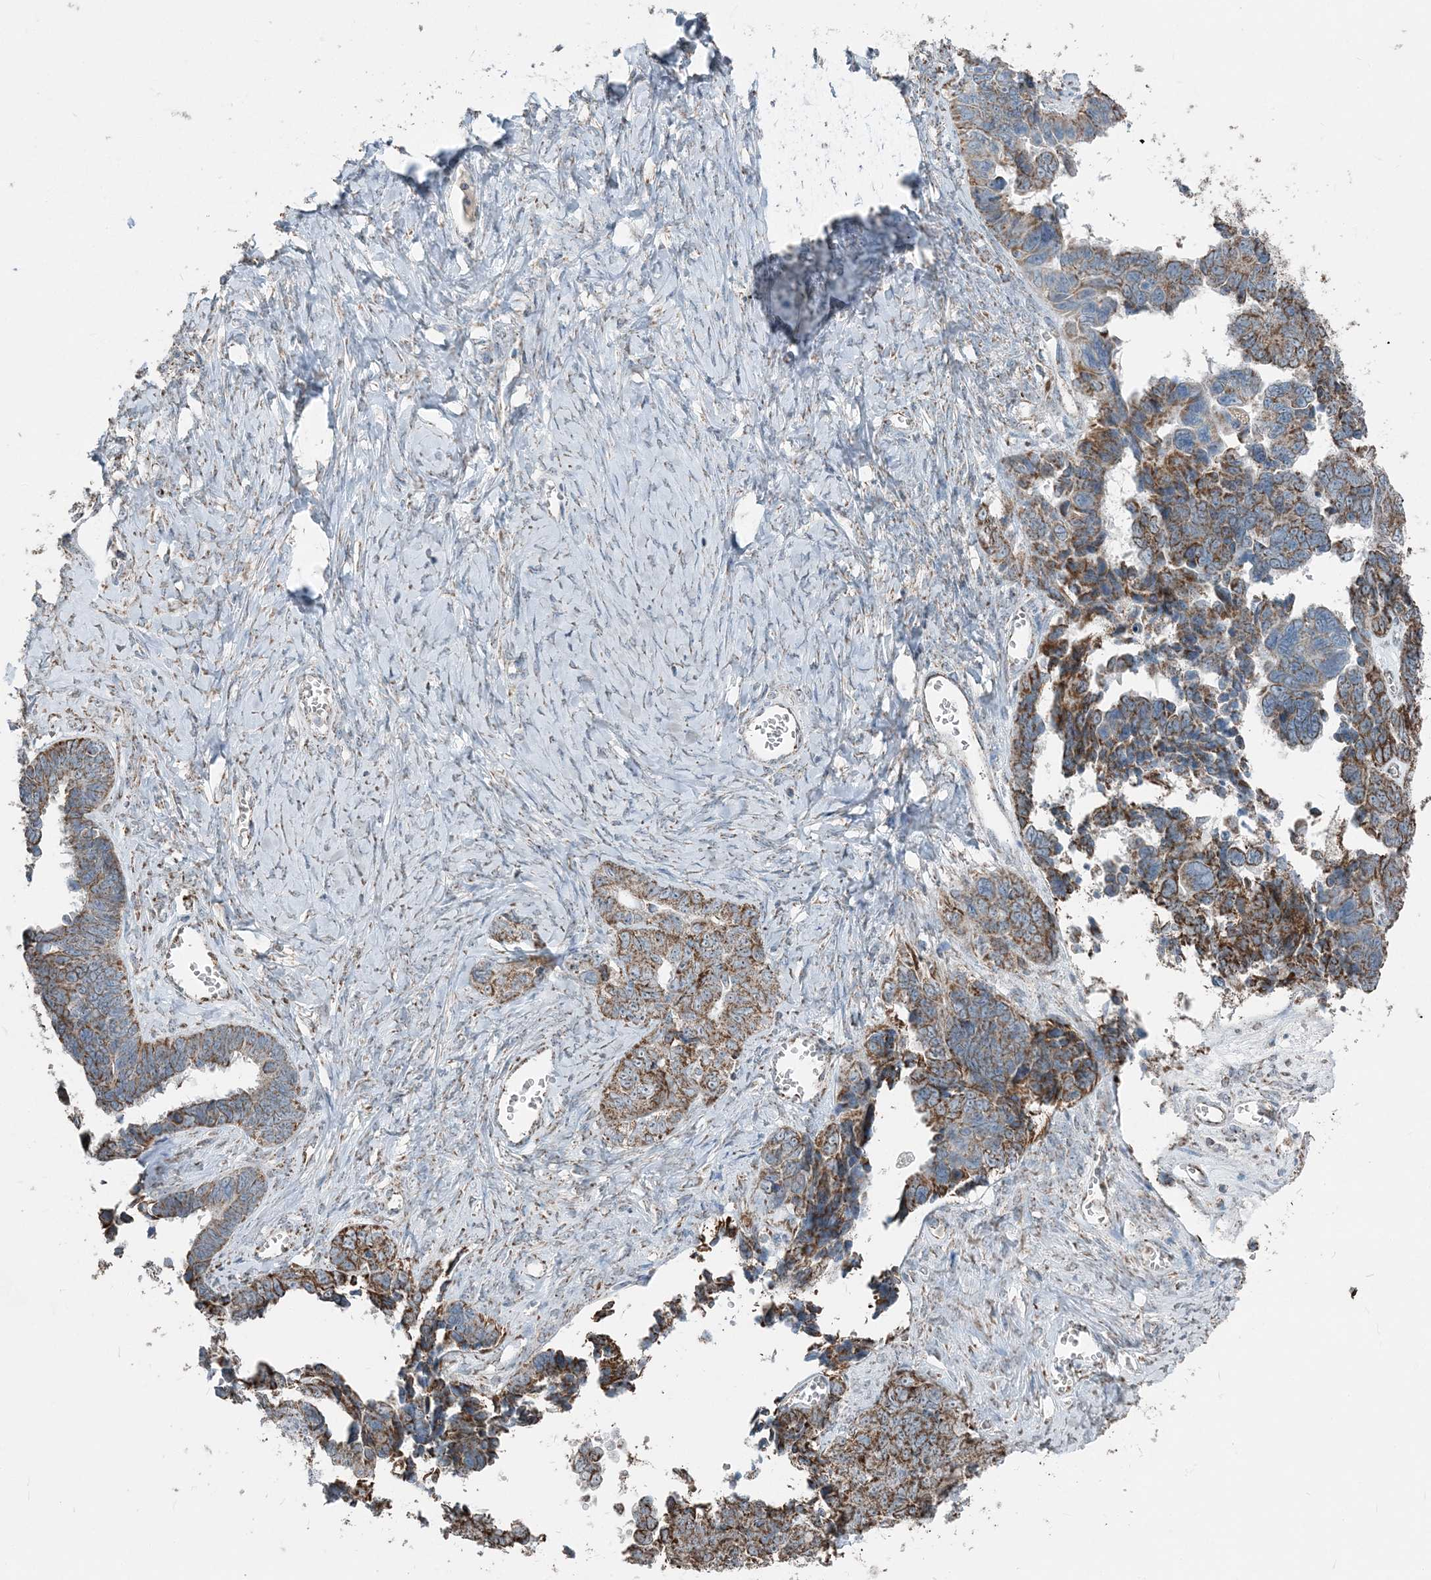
{"staining": {"intensity": "moderate", "quantity": ">75%", "location": "cytoplasmic/membranous"}, "tissue": "ovarian cancer", "cell_type": "Tumor cells", "image_type": "cancer", "snomed": [{"axis": "morphology", "description": "Cystadenocarcinoma, serous, NOS"}, {"axis": "topography", "description": "Ovary"}], "caption": "The micrograph shows staining of ovarian serous cystadenocarcinoma, revealing moderate cytoplasmic/membranous protein expression (brown color) within tumor cells.", "gene": "SUCLG1", "patient": {"sex": "female", "age": 79}}